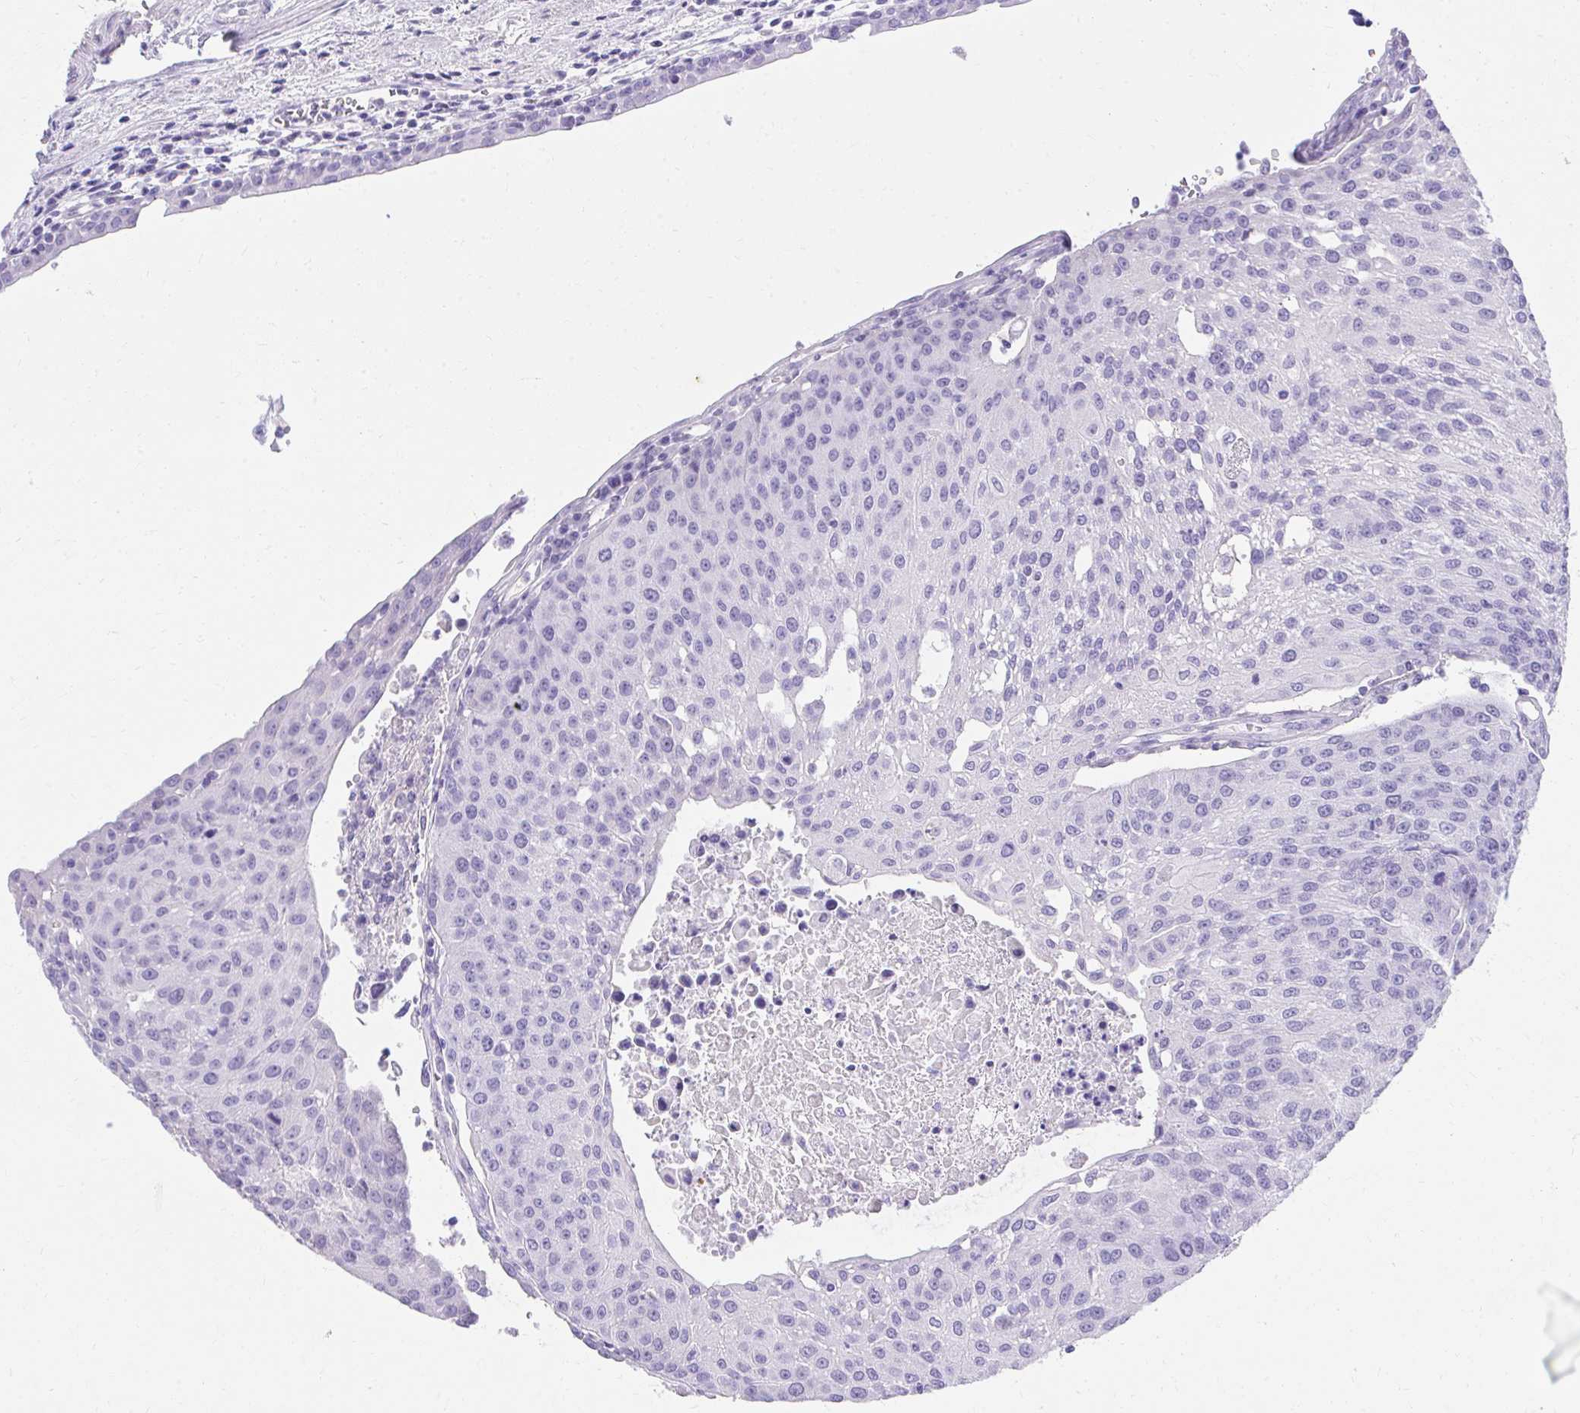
{"staining": {"intensity": "negative", "quantity": "none", "location": "none"}, "tissue": "urothelial cancer", "cell_type": "Tumor cells", "image_type": "cancer", "snomed": [{"axis": "morphology", "description": "Urothelial carcinoma, High grade"}, {"axis": "topography", "description": "Urinary bladder"}], "caption": "The IHC micrograph has no significant expression in tumor cells of urothelial cancer tissue. (IHC, brightfield microscopy, high magnification).", "gene": "KLK1", "patient": {"sex": "female", "age": 85}}